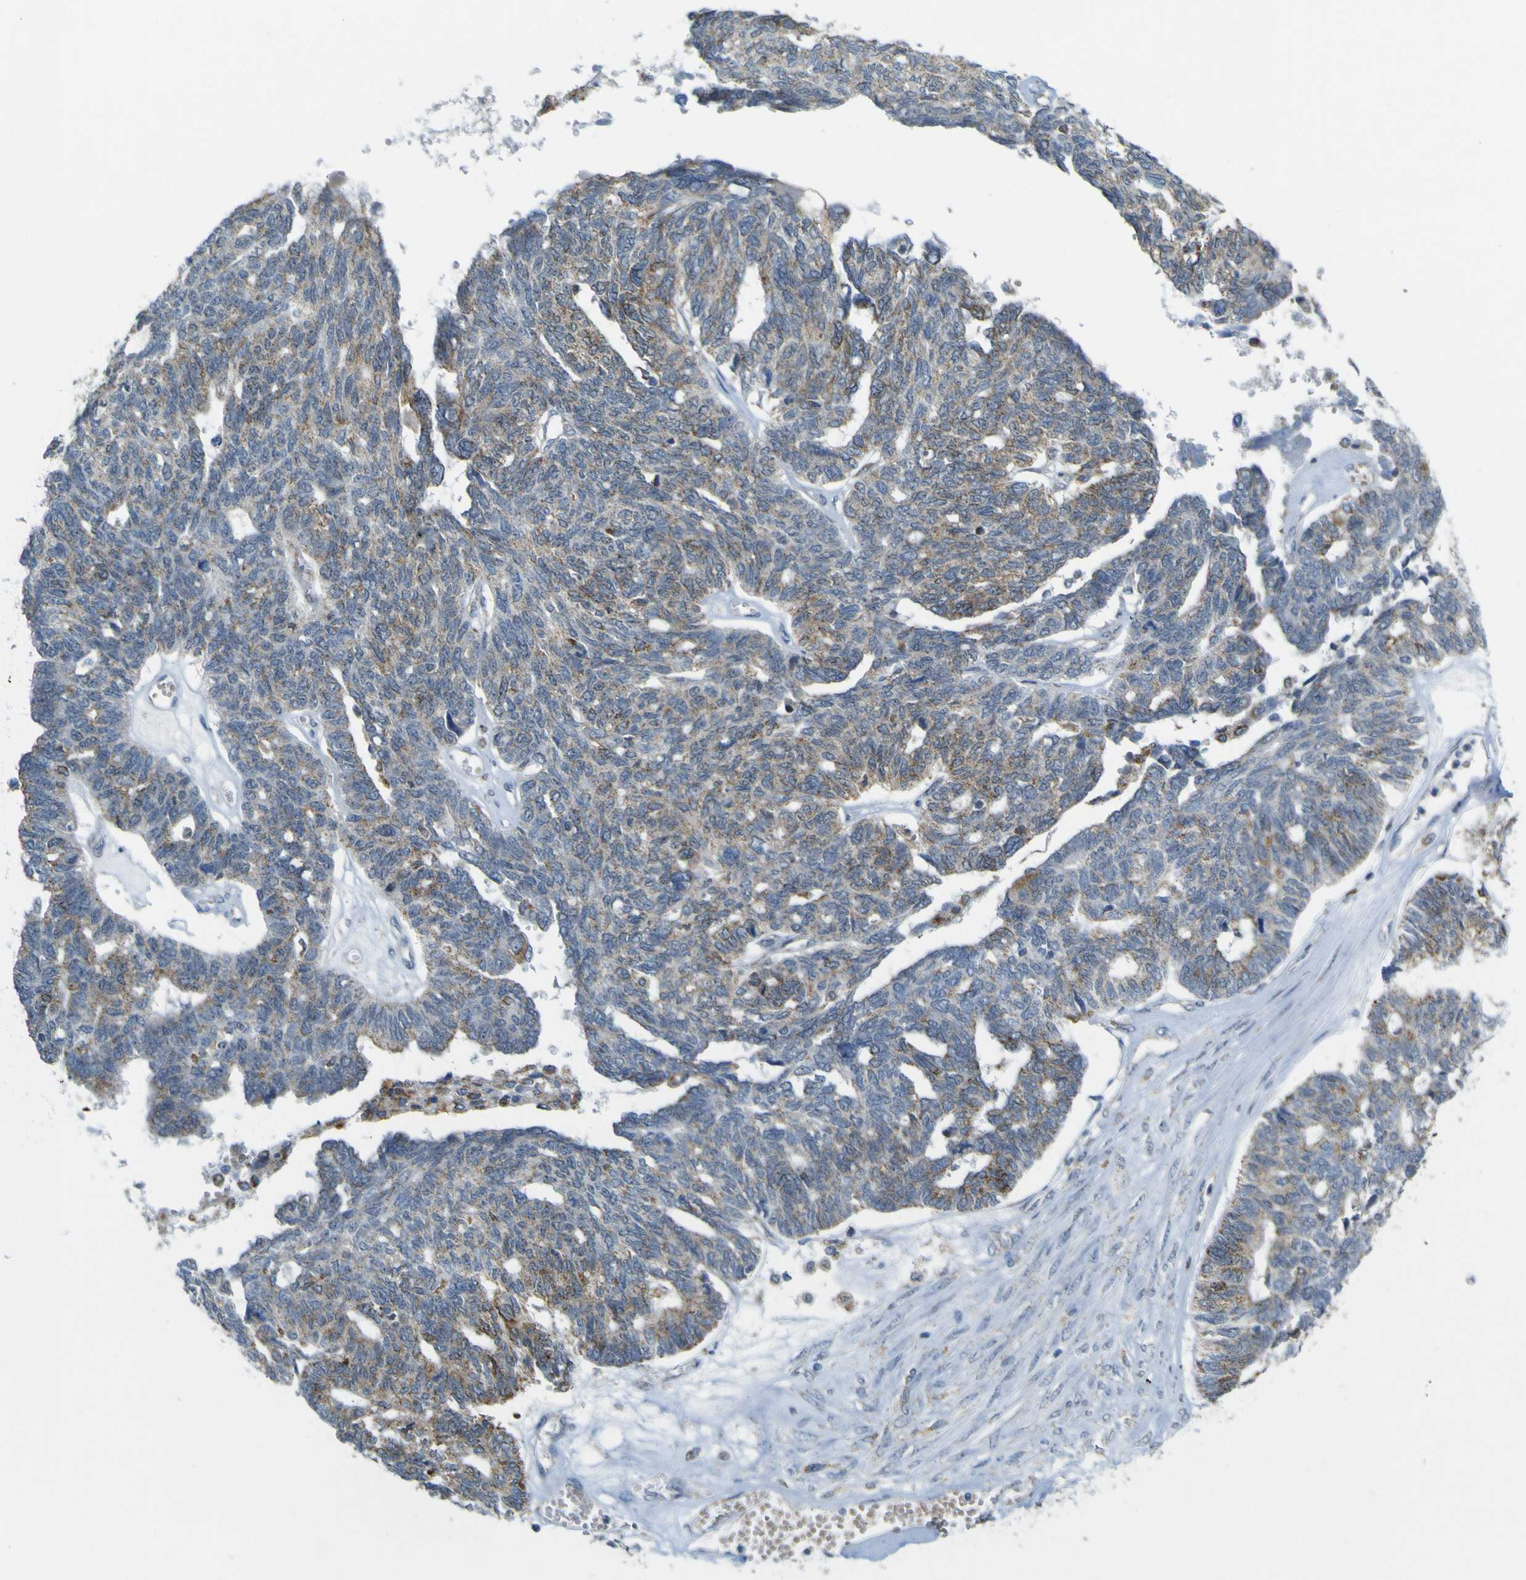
{"staining": {"intensity": "moderate", "quantity": "25%-75%", "location": "cytoplasmic/membranous"}, "tissue": "ovarian cancer", "cell_type": "Tumor cells", "image_type": "cancer", "snomed": [{"axis": "morphology", "description": "Cystadenocarcinoma, serous, NOS"}, {"axis": "topography", "description": "Ovary"}], "caption": "This micrograph reveals immunohistochemistry staining of human serous cystadenocarcinoma (ovarian), with medium moderate cytoplasmic/membranous positivity in about 25%-75% of tumor cells.", "gene": "ACBD5", "patient": {"sex": "female", "age": 79}}